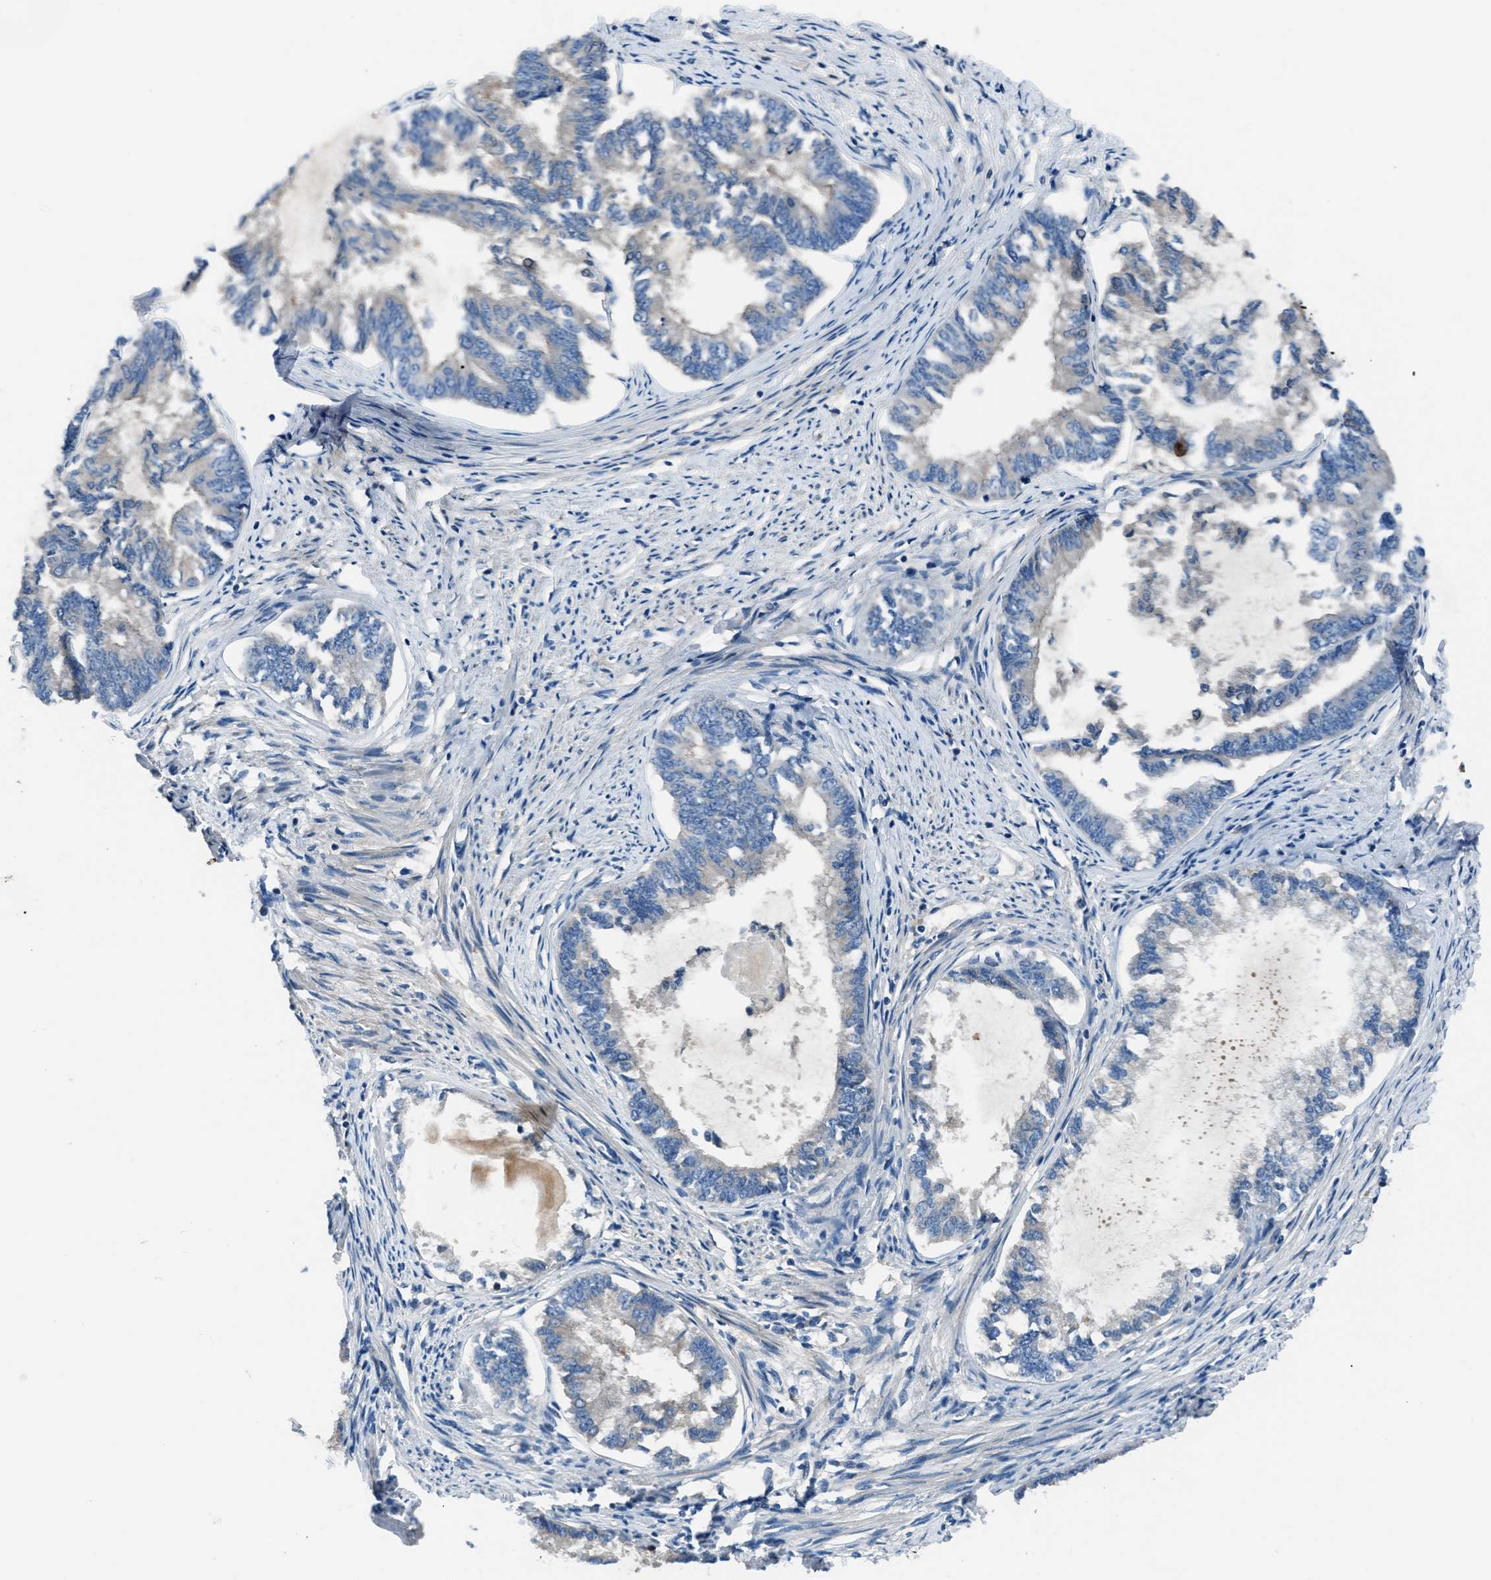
{"staining": {"intensity": "negative", "quantity": "none", "location": "none"}, "tissue": "endometrial cancer", "cell_type": "Tumor cells", "image_type": "cancer", "snomed": [{"axis": "morphology", "description": "Adenocarcinoma, NOS"}, {"axis": "topography", "description": "Endometrium"}], "caption": "Adenocarcinoma (endometrial) was stained to show a protein in brown. There is no significant staining in tumor cells.", "gene": "SLC38A6", "patient": {"sex": "female", "age": 86}}